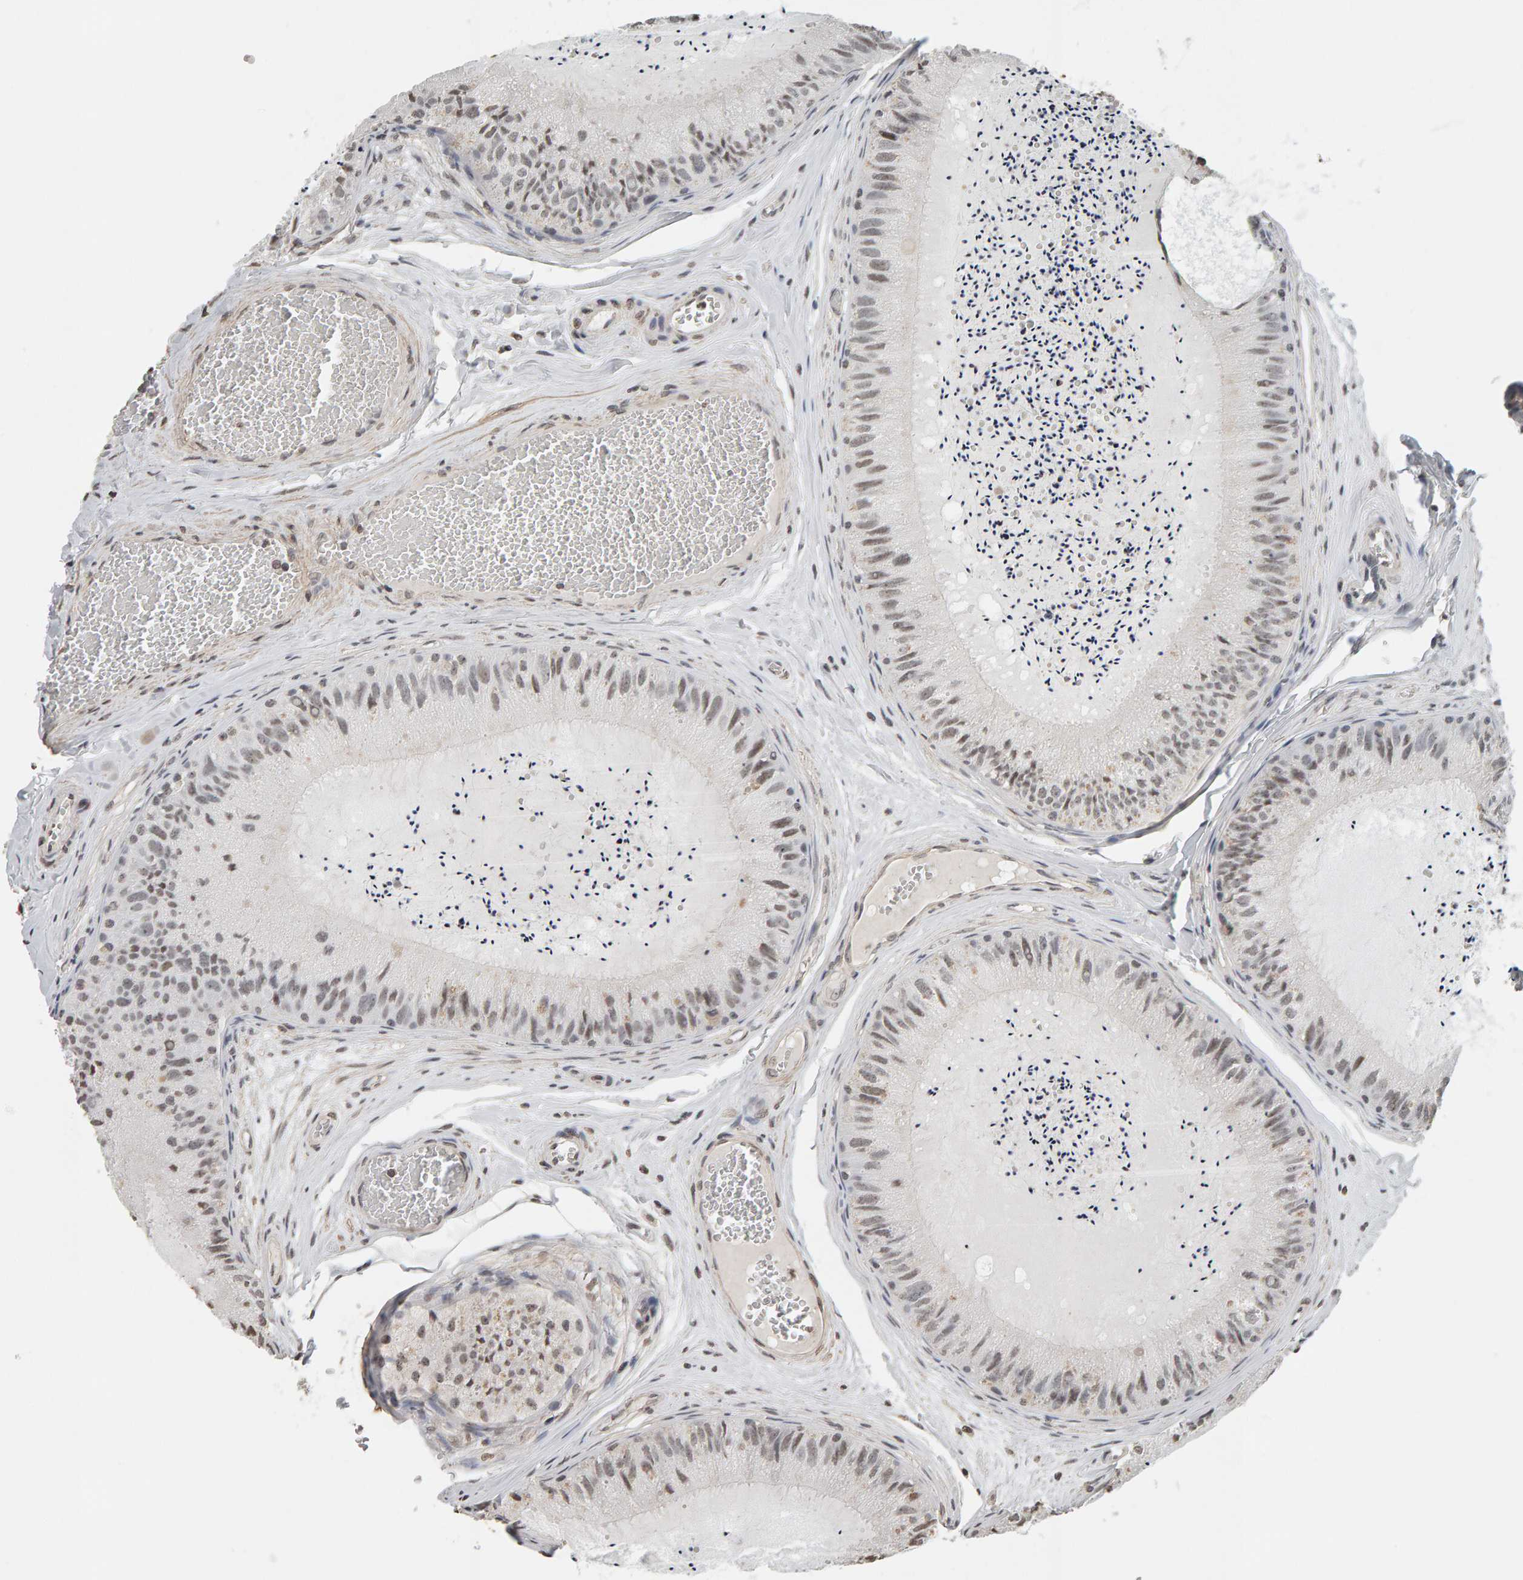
{"staining": {"intensity": "moderate", "quantity": "25%-75%", "location": "nuclear"}, "tissue": "epididymis", "cell_type": "Glandular cells", "image_type": "normal", "snomed": [{"axis": "morphology", "description": "Normal tissue, NOS"}, {"axis": "topography", "description": "Epididymis"}], "caption": "Epididymis was stained to show a protein in brown. There is medium levels of moderate nuclear positivity in approximately 25%-75% of glandular cells.", "gene": "AFF4", "patient": {"sex": "male", "age": 31}}